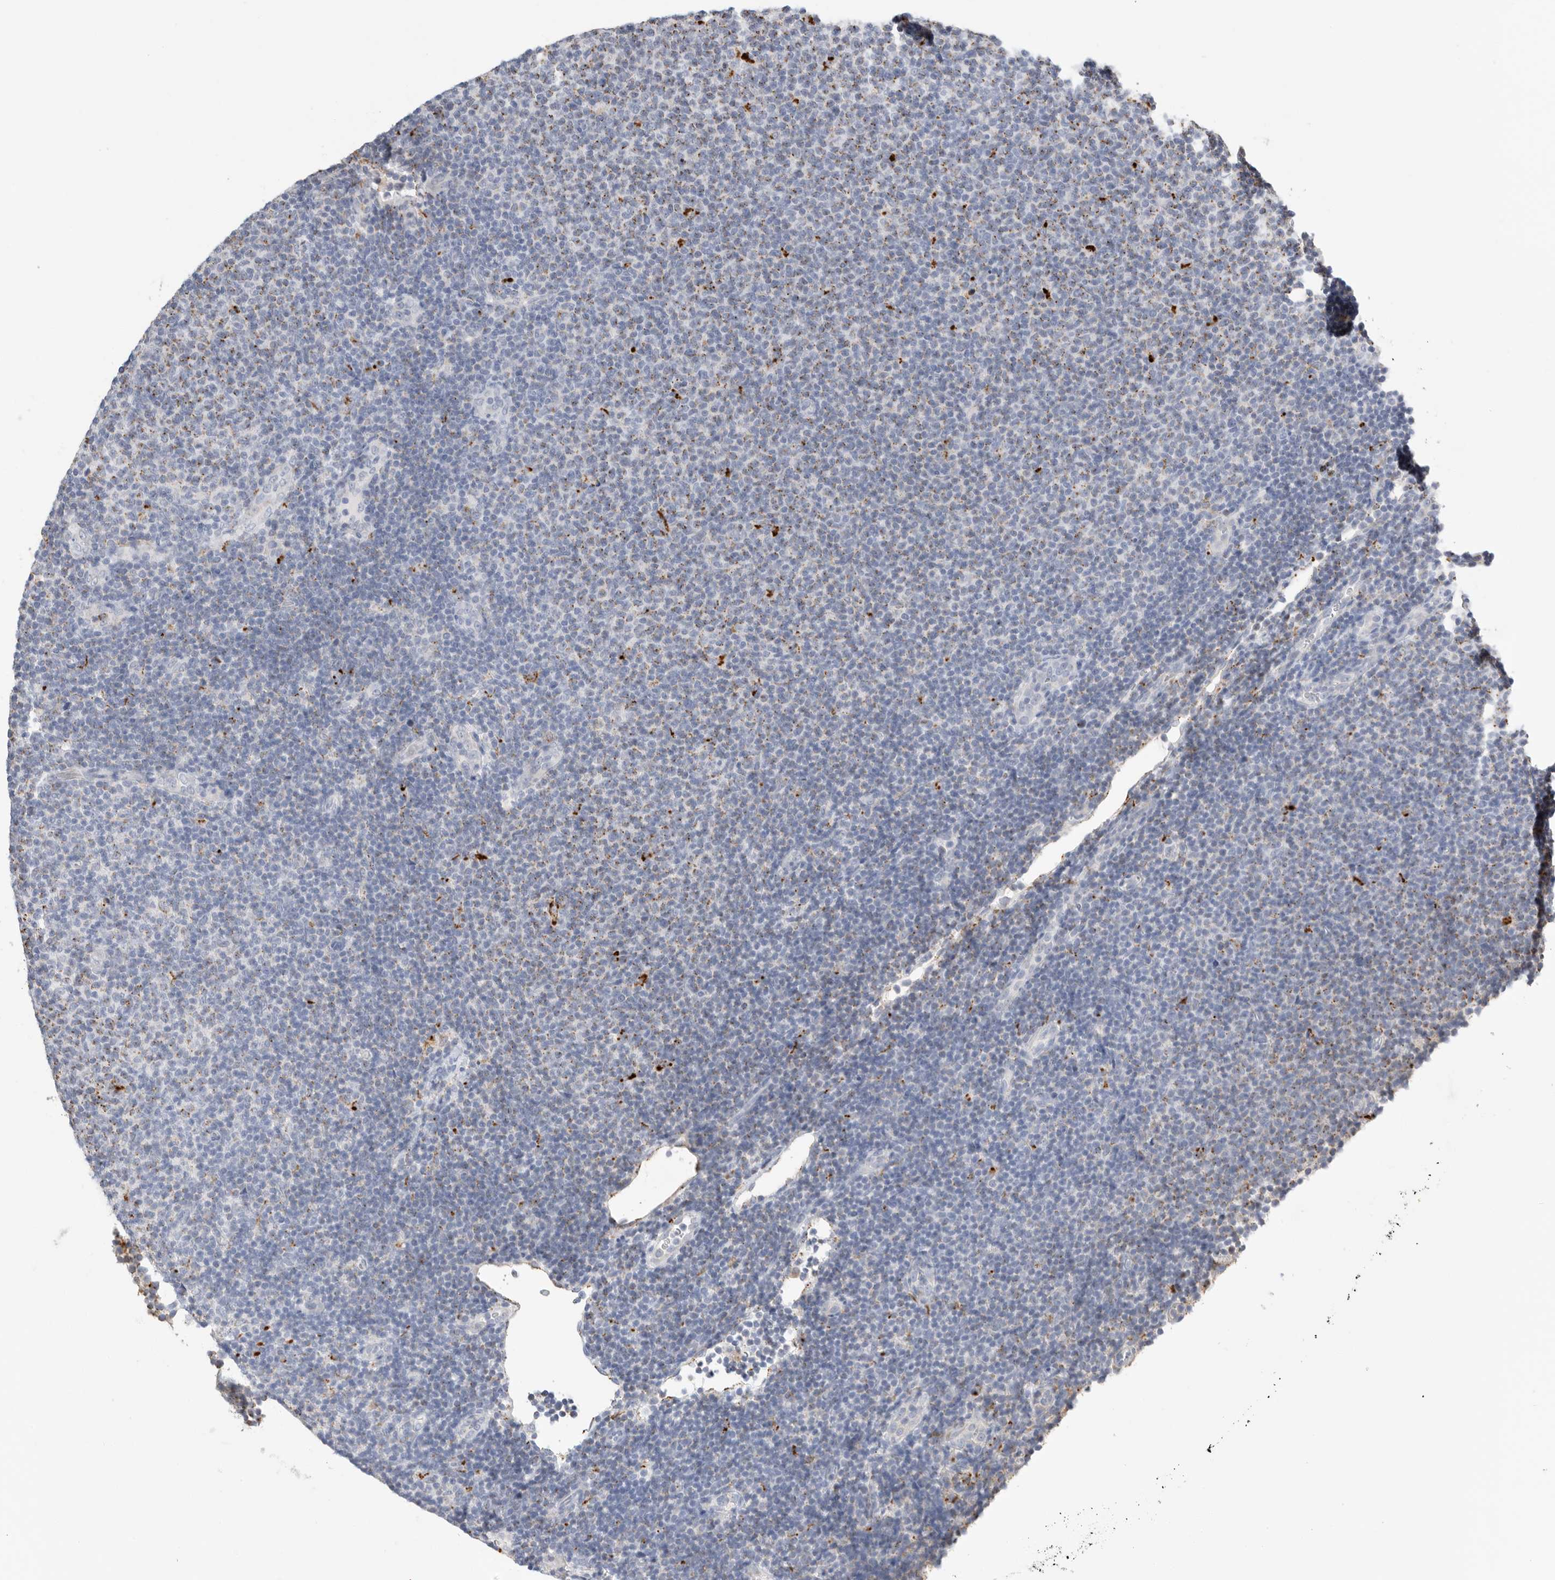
{"staining": {"intensity": "strong", "quantity": "<25%", "location": "cytoplasmic/membranous"}, "tissue": "lymphoma", "cell_type": "Tumor cells", "image_type": "cancer", "snomed": [{"axis": "morphology", "description": "Malignant lymphoma, non-Hodgkin's type, Low grade"}, {"axis": "topography", "description": "Lymph node"}], "caption": "Malignant lymphoma, non-Hodgkin's type (low-grade) stained for a protein (brown) demonstrates strong cytoplasmic/membranous positive staining in approximately <25% of tumor cells.", "gene": "GGH", "patient": {"sex": "male", "age": 66}}